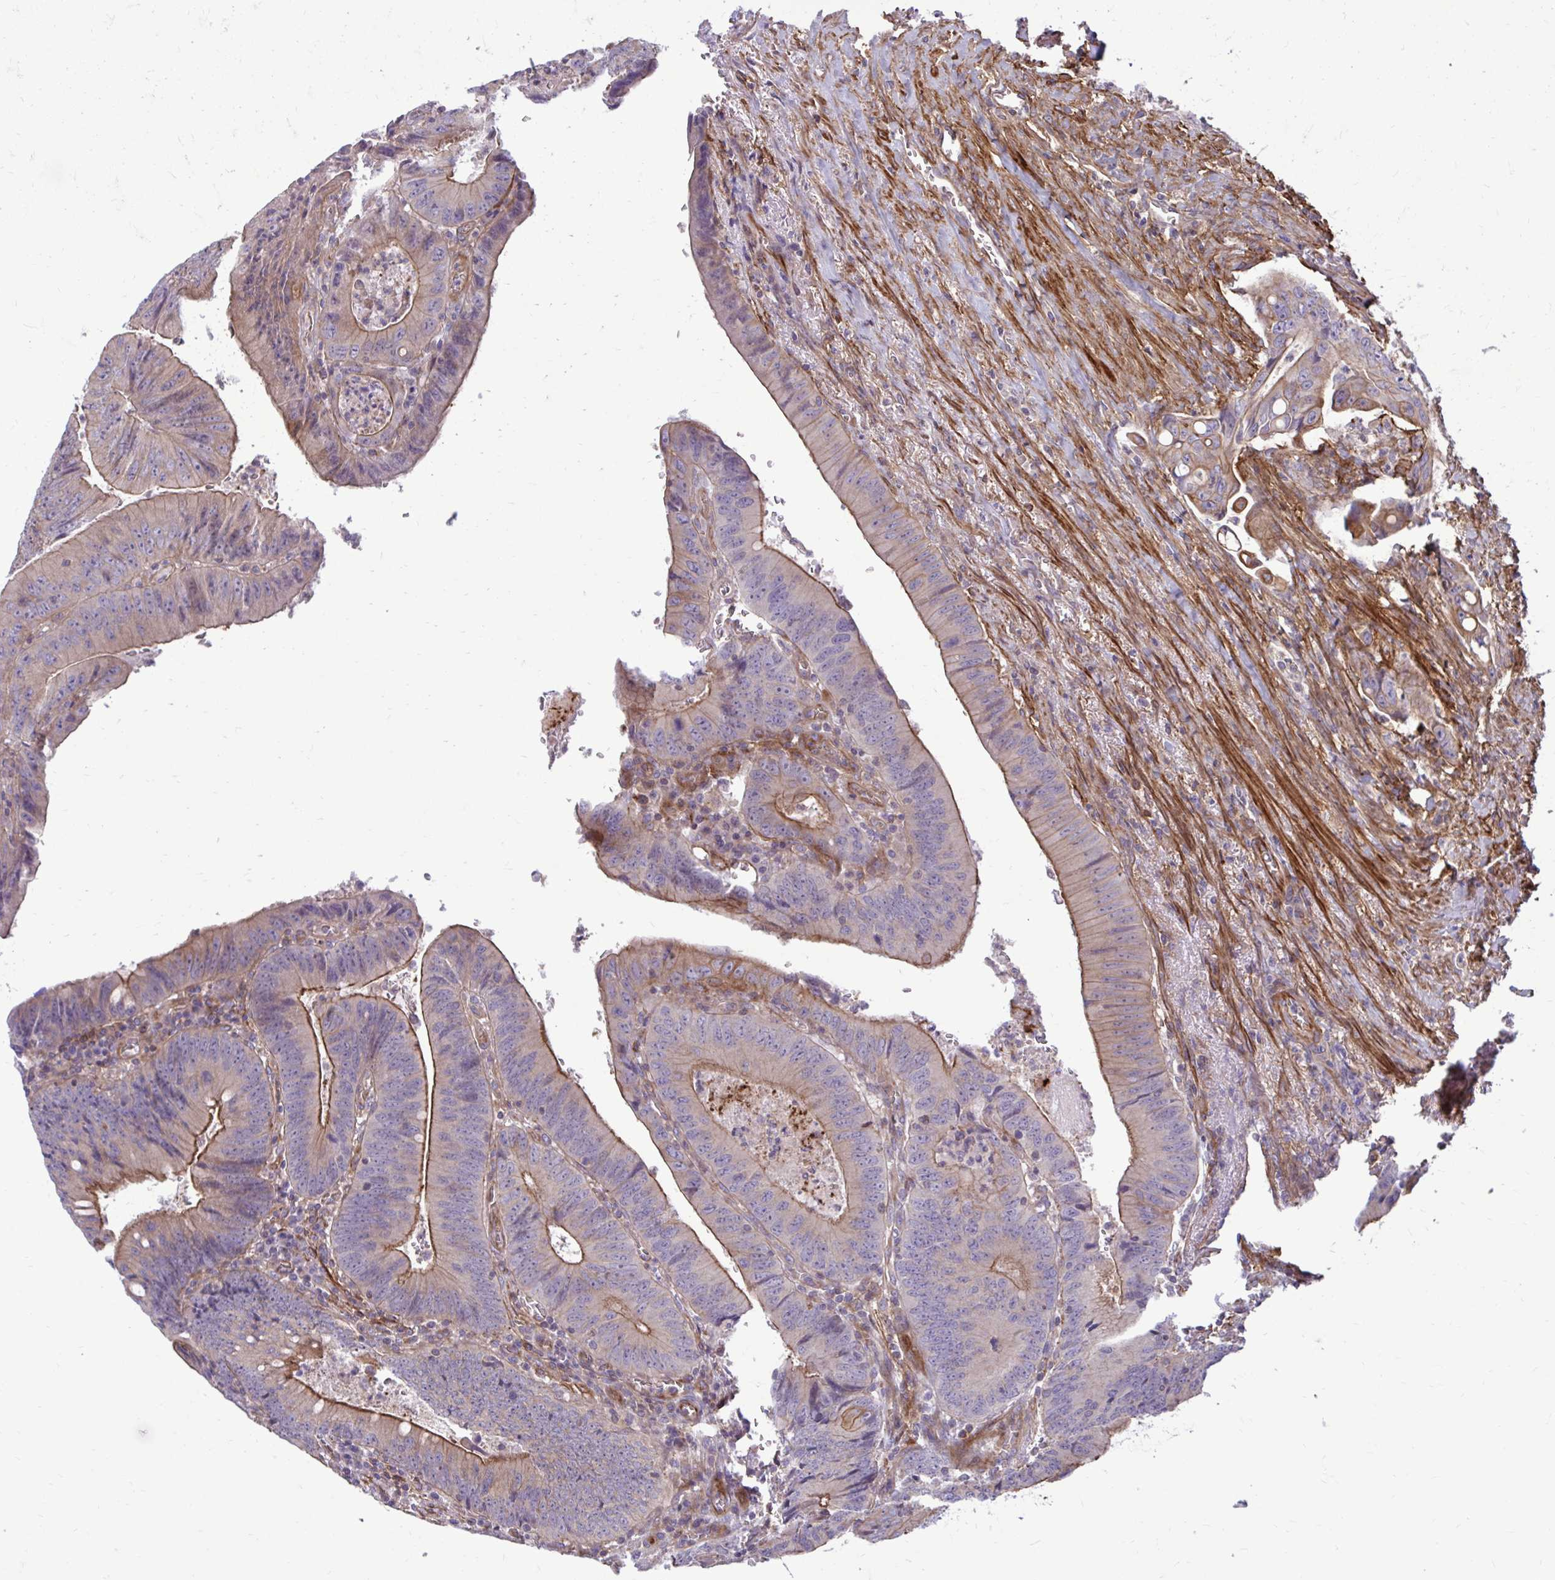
{"staining": {"intensity": "moderate", "quantity": ">75%", "location": "cytoplasmic/membranous"}, "tissue": "colorectal cancer", "cell_type": "Tumor cells", "image_type": "cancer", "snomed": [{"axis": "morphology", "description": "Adenocarcinoma, NOS"}, {"axis": "topography", "description": "Rectum"}], "caption": "Moderate cytoplasmic/membranous staining is identified in approximately >75% of tumor cells in colorectal cancer (adenocarcinoma).", "gene": "FAP", "patient": {"sex": "female", "age": 72}}